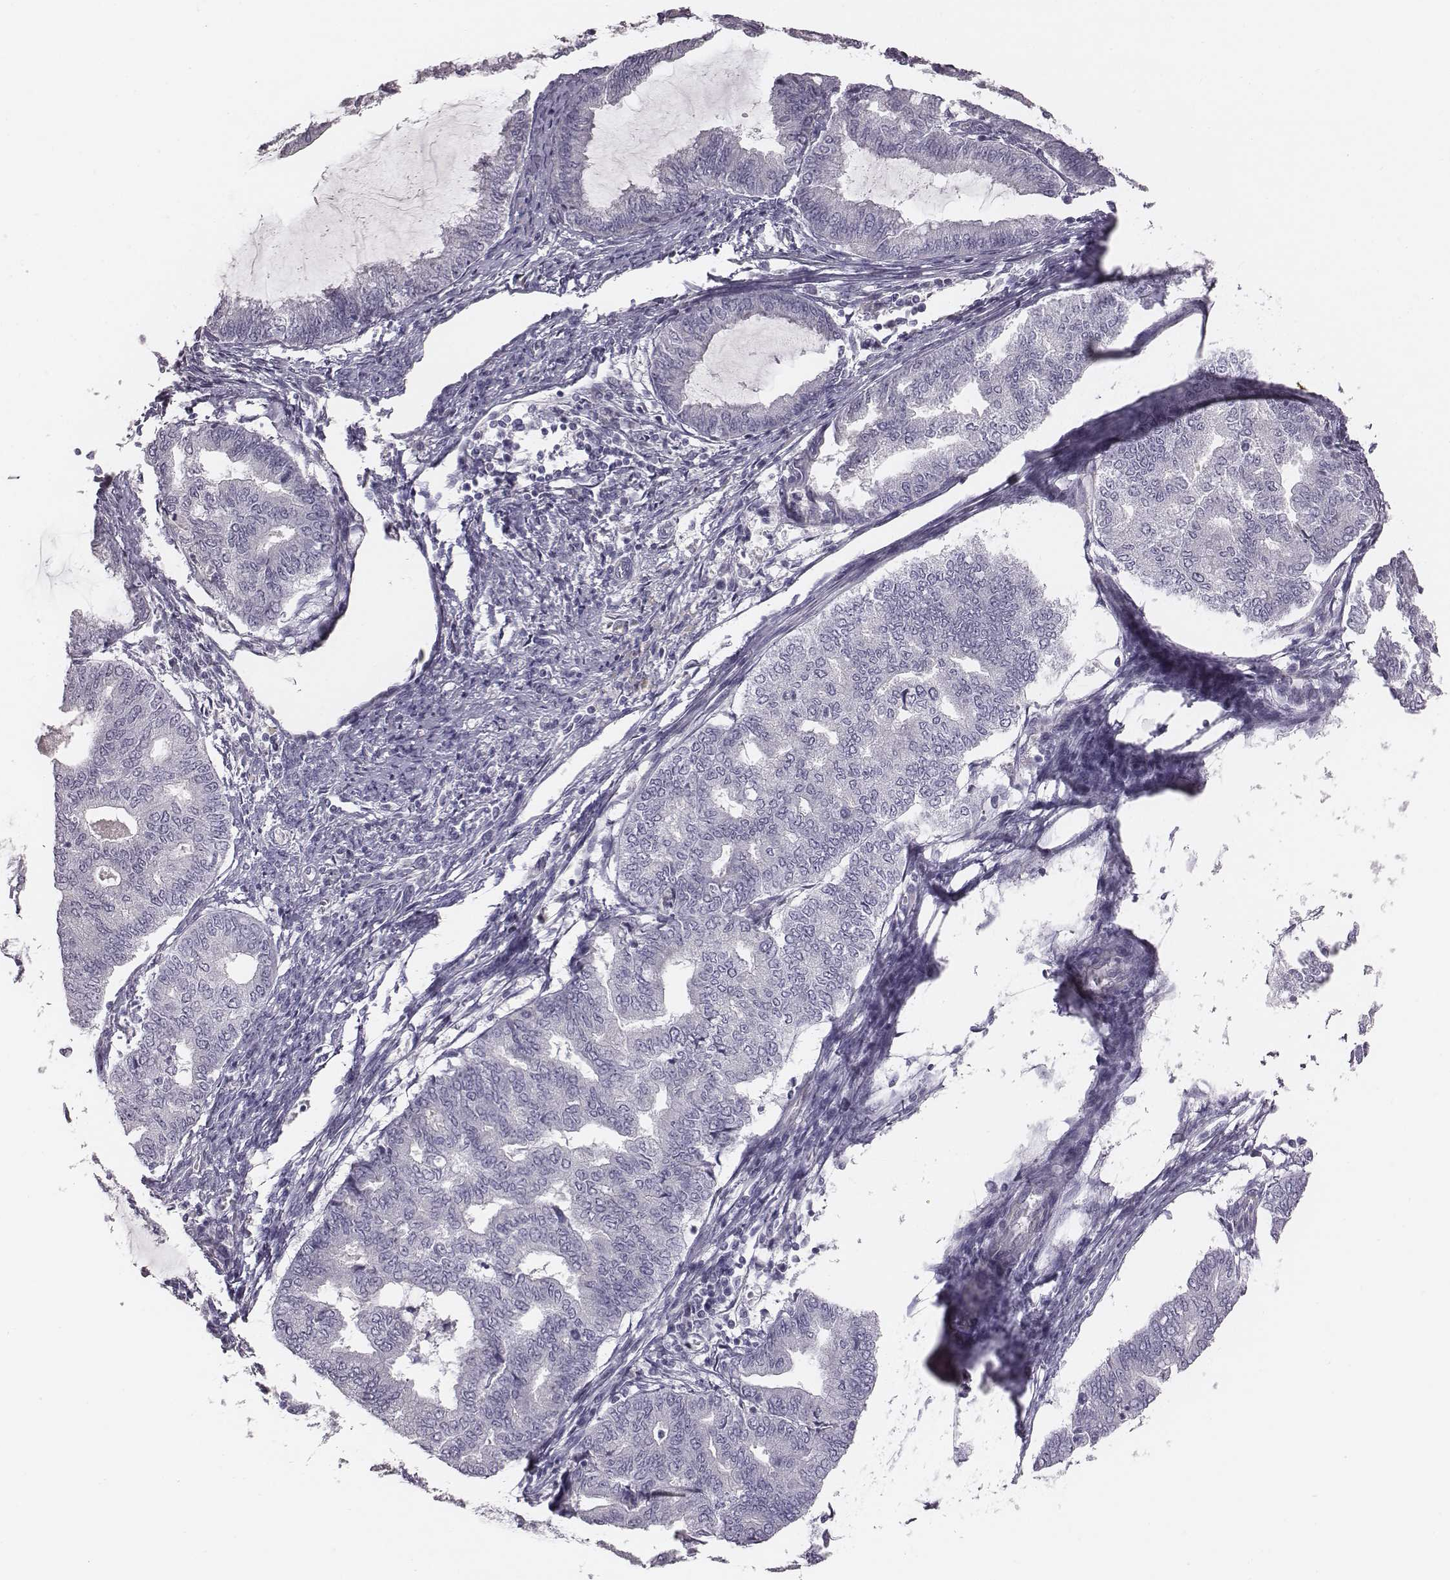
{"staining": {"intensity": "negative", "quantity": "none", "location": "none"}, "tissue": "endometrial cancer", "cell_type": "Tumor cells", "image_type": "cancer", "snomed": [{"axis": "morphology", "description": "Adenocarcinoma, NOS"}, {"axis": "topography", "description": "Endometrium"}], "caption": "Tumor cells show no significant protein positivity in endometrial cancer.", "gene": "CACNG4", "patient": {"sex": "female", "age": 79}}